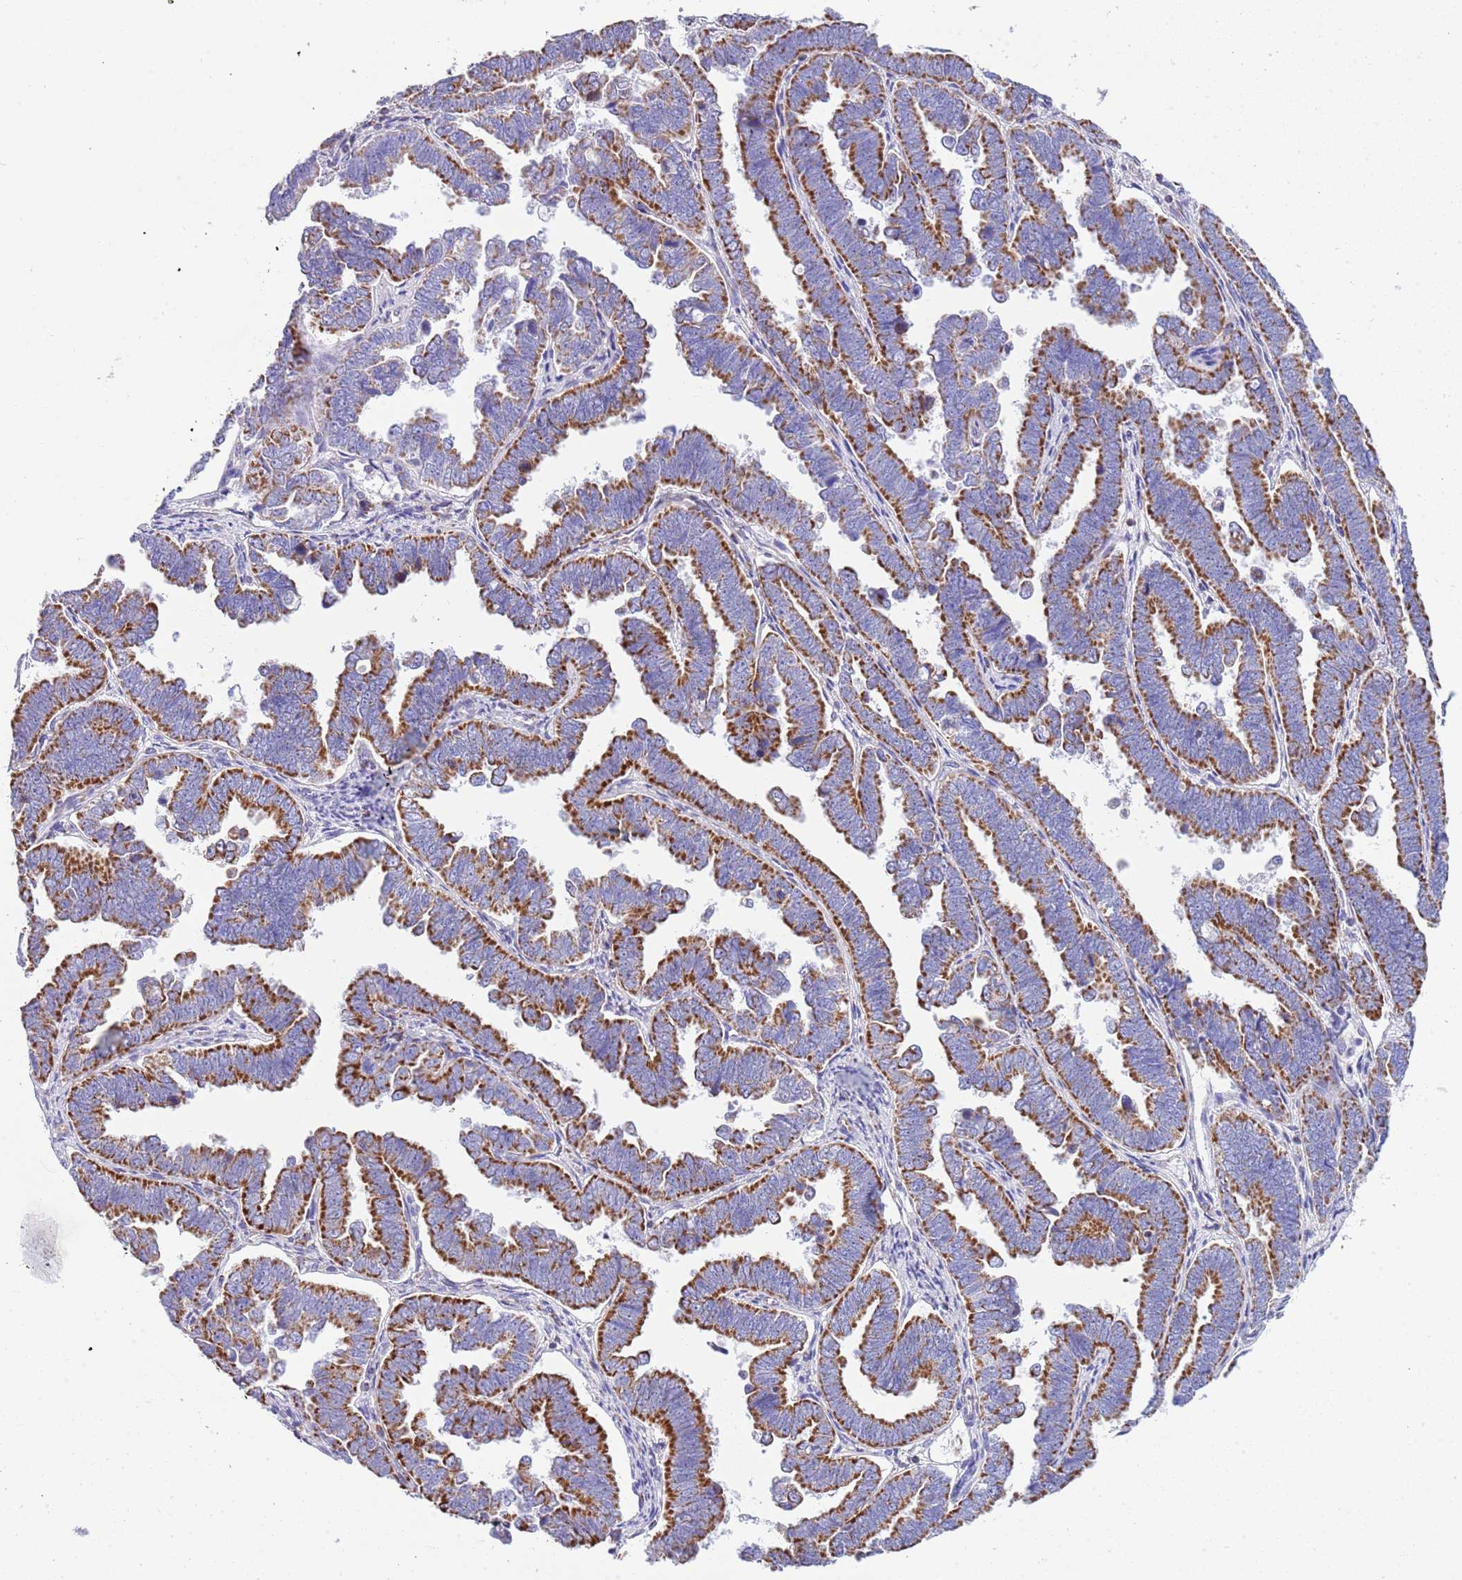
{"staining": {"intensity": "strong", "quantity": ">75%", "location": "cytoplasmic/membranous"}, "tissue": "endometrial cancer", "cell_type": "Tumor cells", "image_type": "cancer", "snomed": [{"axis": "morphology", "description": "Adenocarcinoma, NOS"}, {"axis": "topography", "description": "Endometrium"}], "caption": "Immunohistochemistry image of human endometrial cancer stained for a protein (brown), which displays high levels of strong cytoplasmic/membranous expression in about >75% of tumor cells.", "gene": "SUCLG2", "patient": {"sex": "female", "age": 75}}